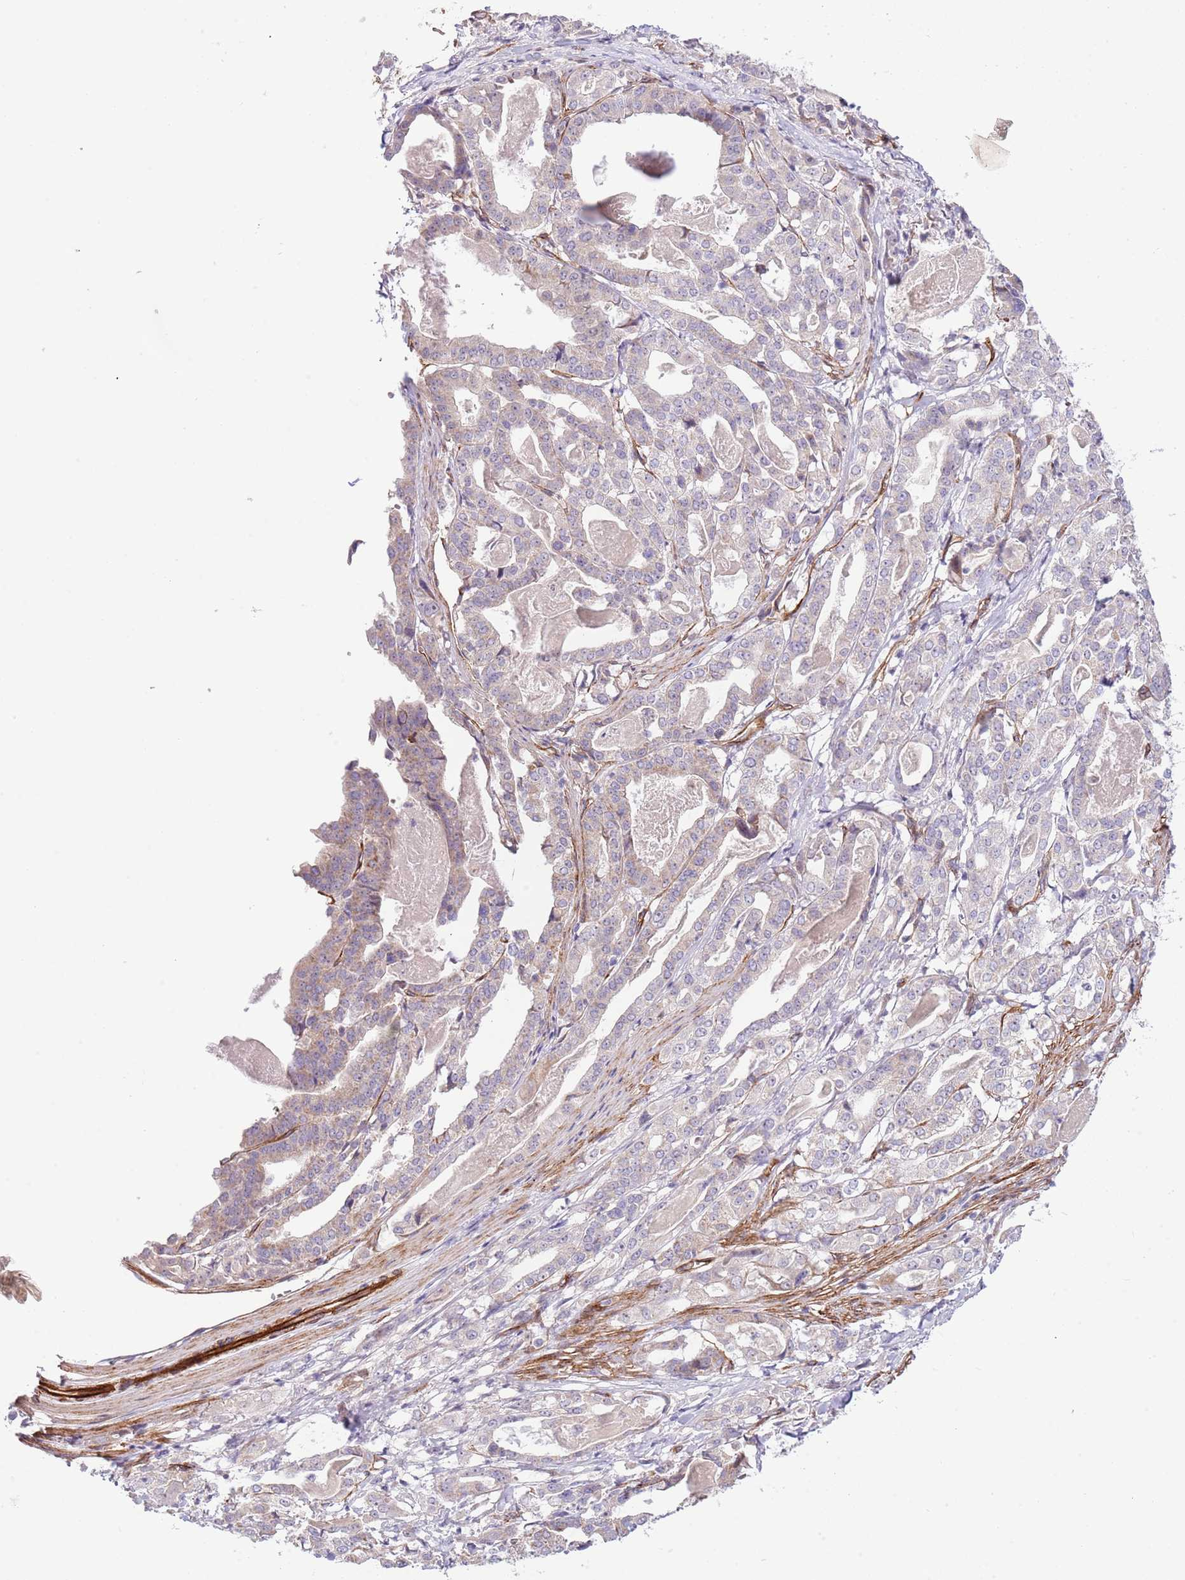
{"staining": {"intensity": "weak", "quantity": "25%-75%", "location": "cytoplasmic/membranous"}, "tissue": "stomach cancer", "cell_type": "Tumor cells", "image_type": "cancer", "snomed": [{"axis": "morphology", "description": "Adenocarcinoma, NOS"}, {"axis": "topography", "description": "Stomach"}], "caption": "Immunohistochemistry histopathology image of adenocarcinoma (stomach) stained for a protein (brown), which demonstrates low levels of weak cytoplasmic/membranous staining in about 25%-75% of tumor cells.", "gene": "NEK3", "patient": {"sex": "male", "age": 48}}